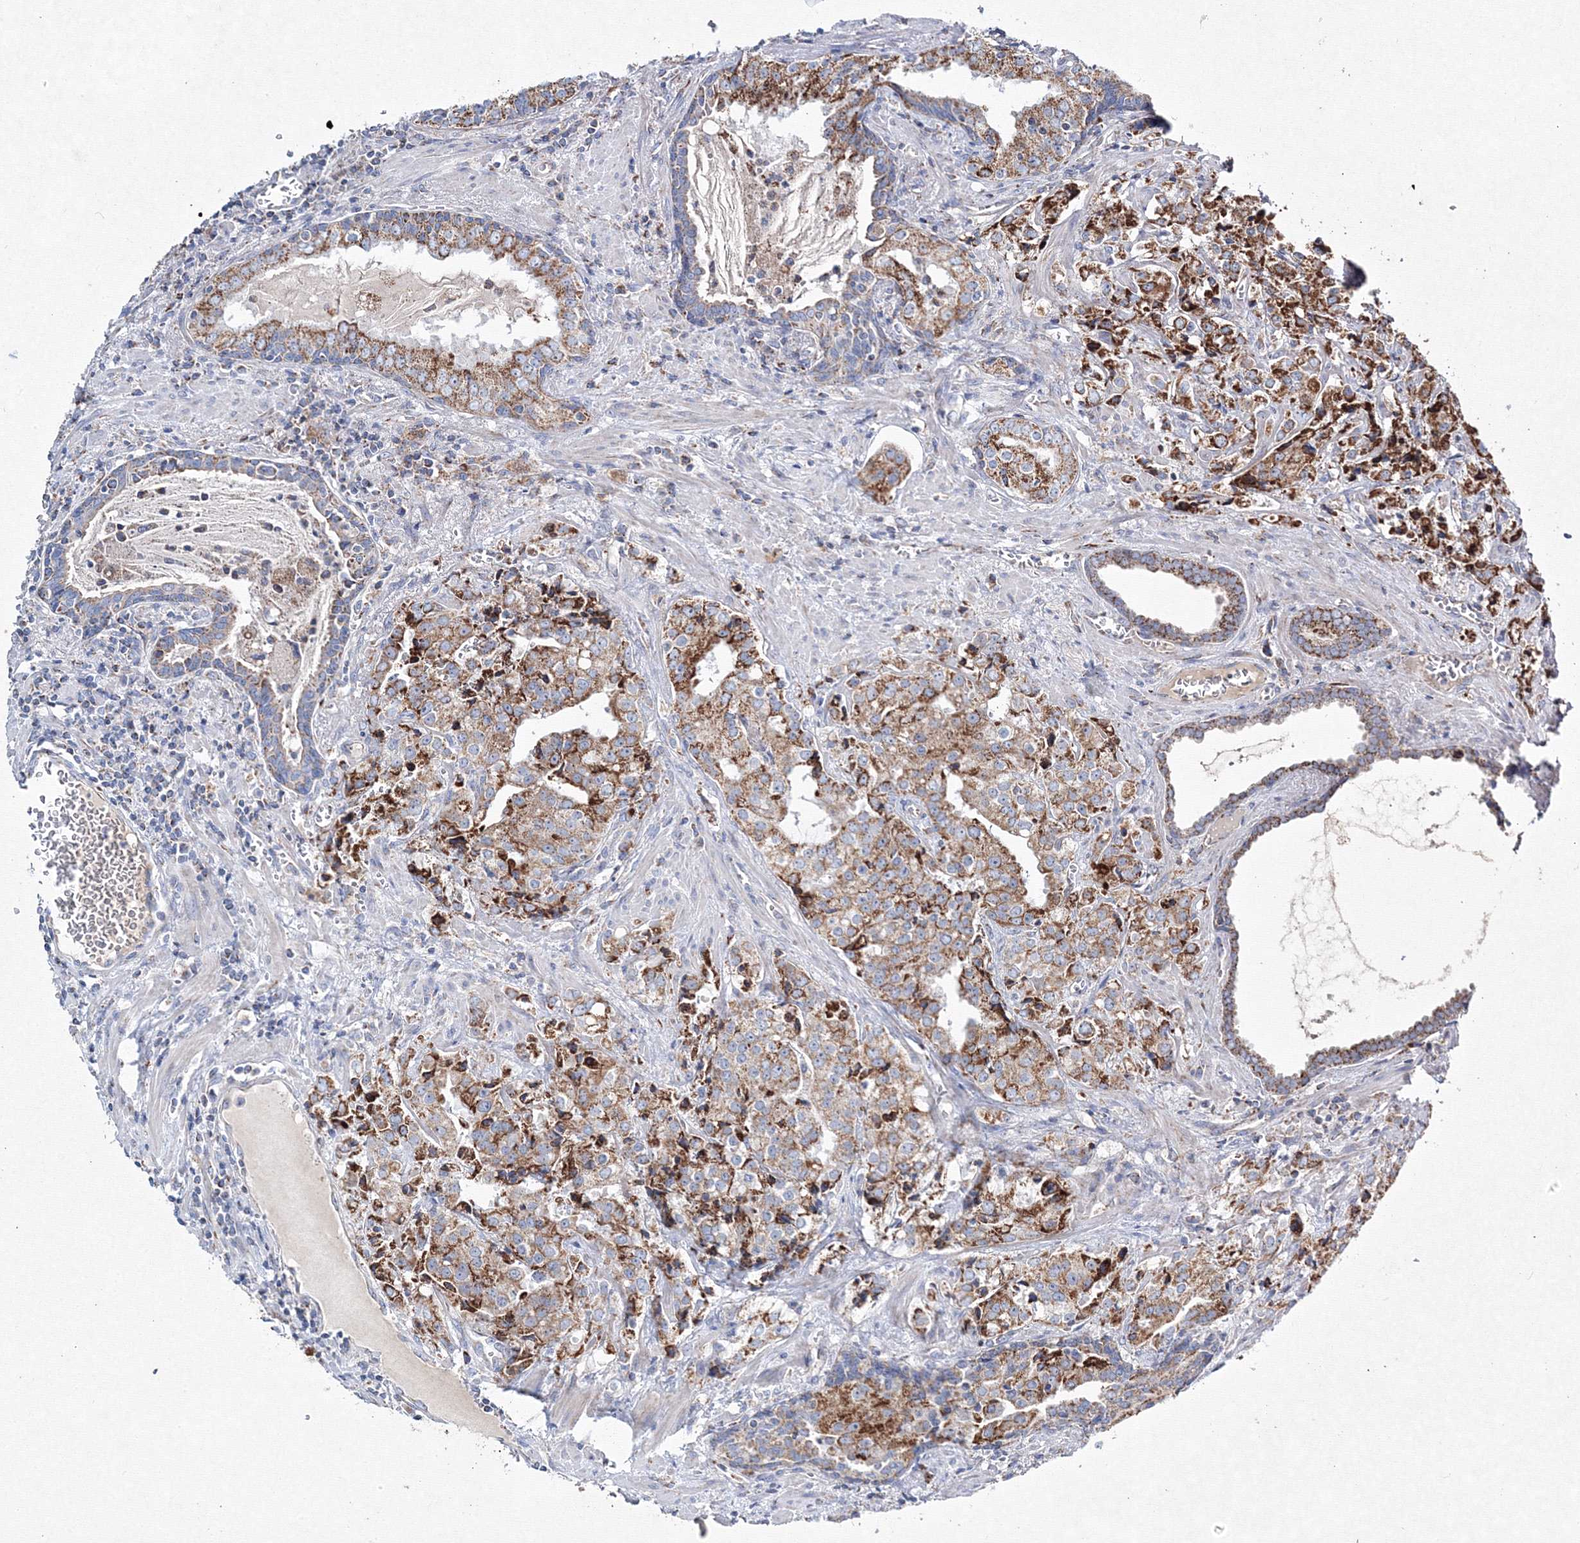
{"staining": {"intensity": "strong", "quantity": "25%-75%", "location": "cytoplasmic/membranous"}, "tissue": "prostate cancer", "cell_type": "Tumor cells", "image_type": "cancer", "snomed": [{"axis": "morphology", "description": "Adenocarcinoma, High grade"}, {"axis": "topography", "description": "Prostate"}], "caption": "The micrograph reveals staining of prostate adenocarcinoma (high-grade), revealing strong cytoplasmic/membranous protein positivity (brown color) within tumor cells. (Brightfield microscopy of DAB IHC at high magnification).", "gene": "IGSF9", "patient": {"sex": "male", "age": 68}}